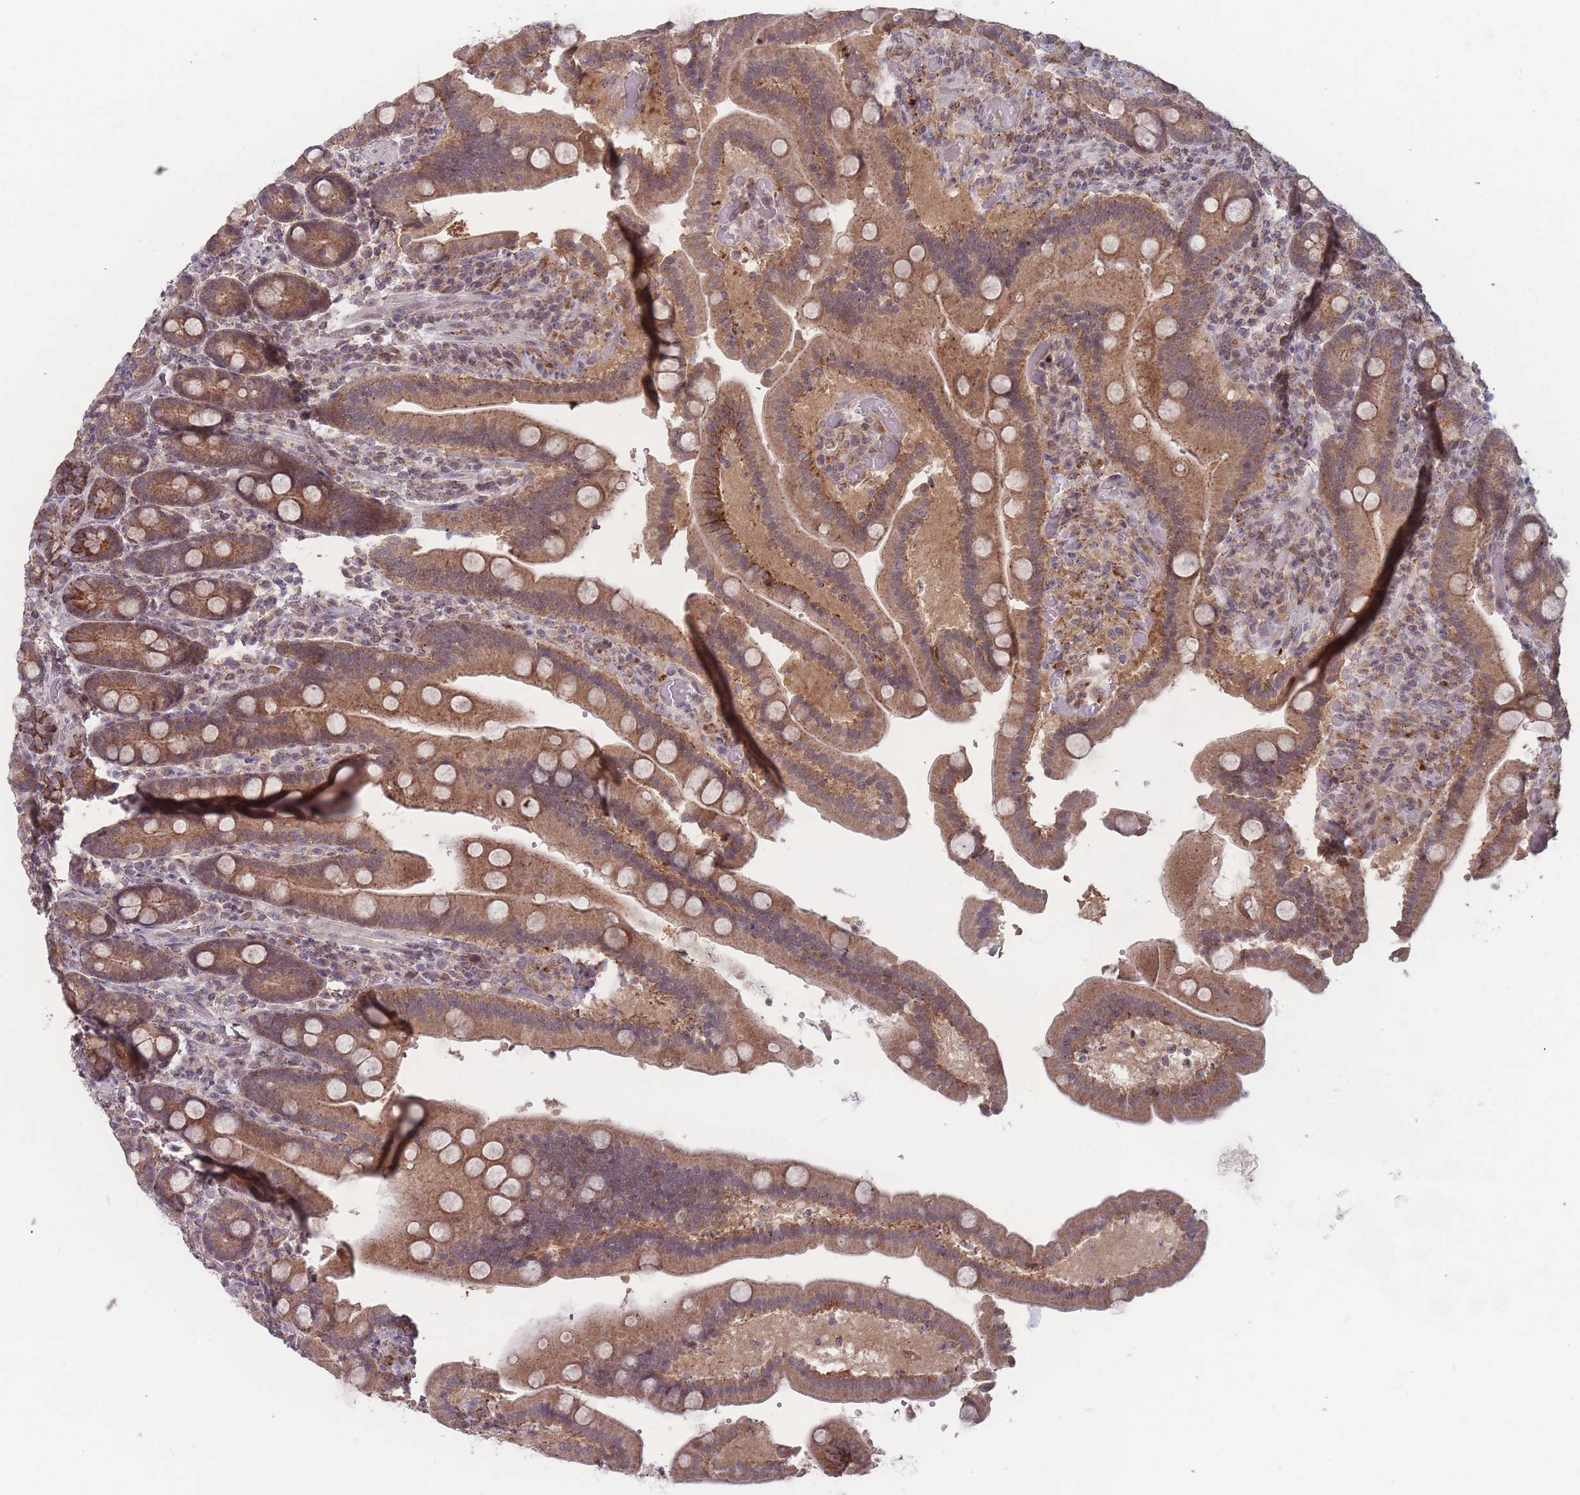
{"staining": {"intensity": "moderate", "quantity": ">75%", "location": "cytoplasmic/membranous"}, "tissue": "duodenum", "cell_type": "Glandular cells", "image_type": "normal", "snomed": [{"axis": "morphology", "description": "Normal tissue, NOS"}, {"axis": "topography", "description": "Duodenum"}], "caption": "This micrograph reveals immunohistochemistry staining of benign duodenum, with medium moderate cytoplasmic/membranous expression in about >75% of glandular cells.", "gene": "TMEM232", "patient": {"sex": "female", "age": 62}}